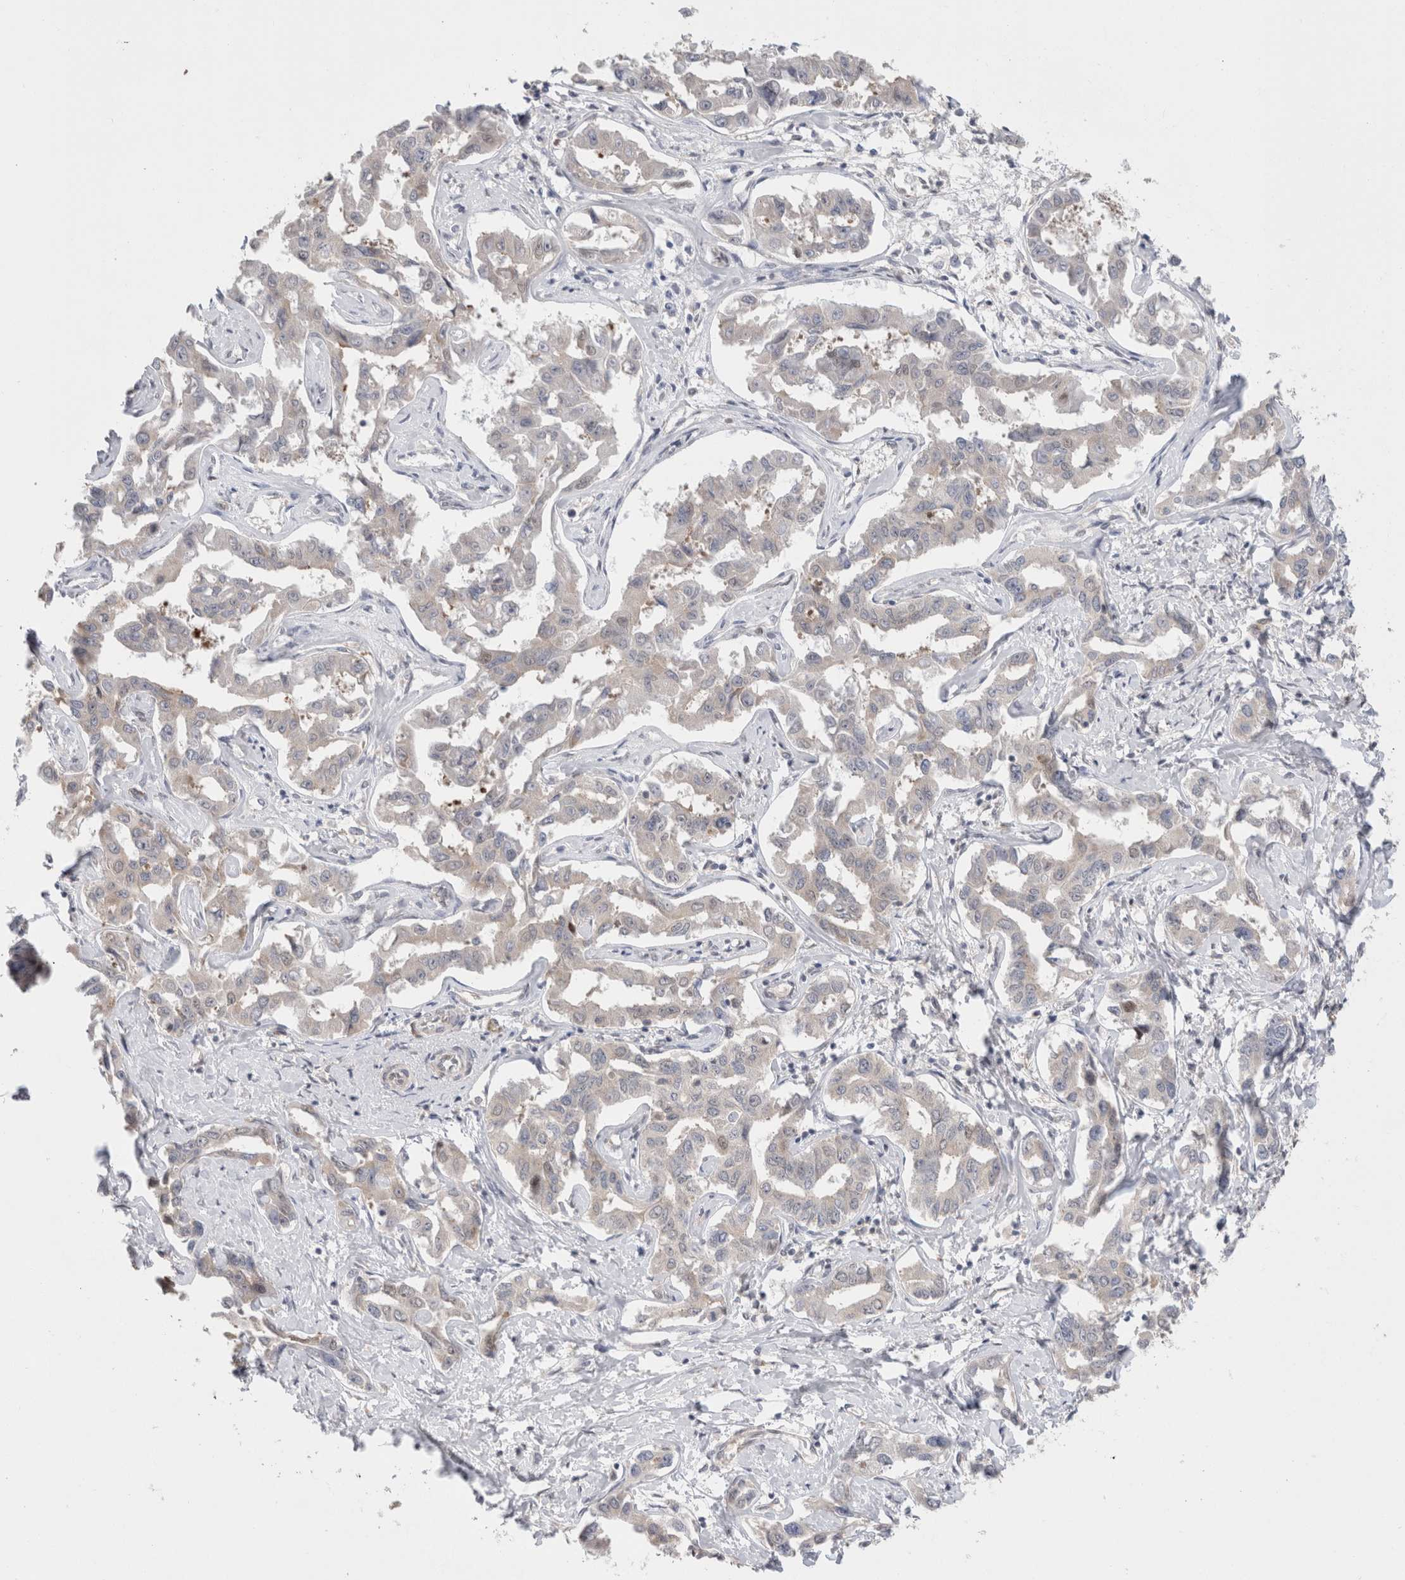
{"staining": {"intensity": "weak", "quantity": "<25%", "location": "cytoplasmic/membranous"}, "tissue": "liver cancer", "cell_type": "Tumor cells", "image_type": "cancer", "snomed": [{"axis": "morphology", "description": "Cholangiocarcinoma"}, {"axis": "topography", "description": "Liver"}], "caption": "DAB (3,3'-diaminobenzidine) immunohistochemical staining of human cholangiocarcinoma (liver) reveals no significant expression in tumor cells.", "gene": "NDOR1", "patient": {"sex": "male", "age": 59}}